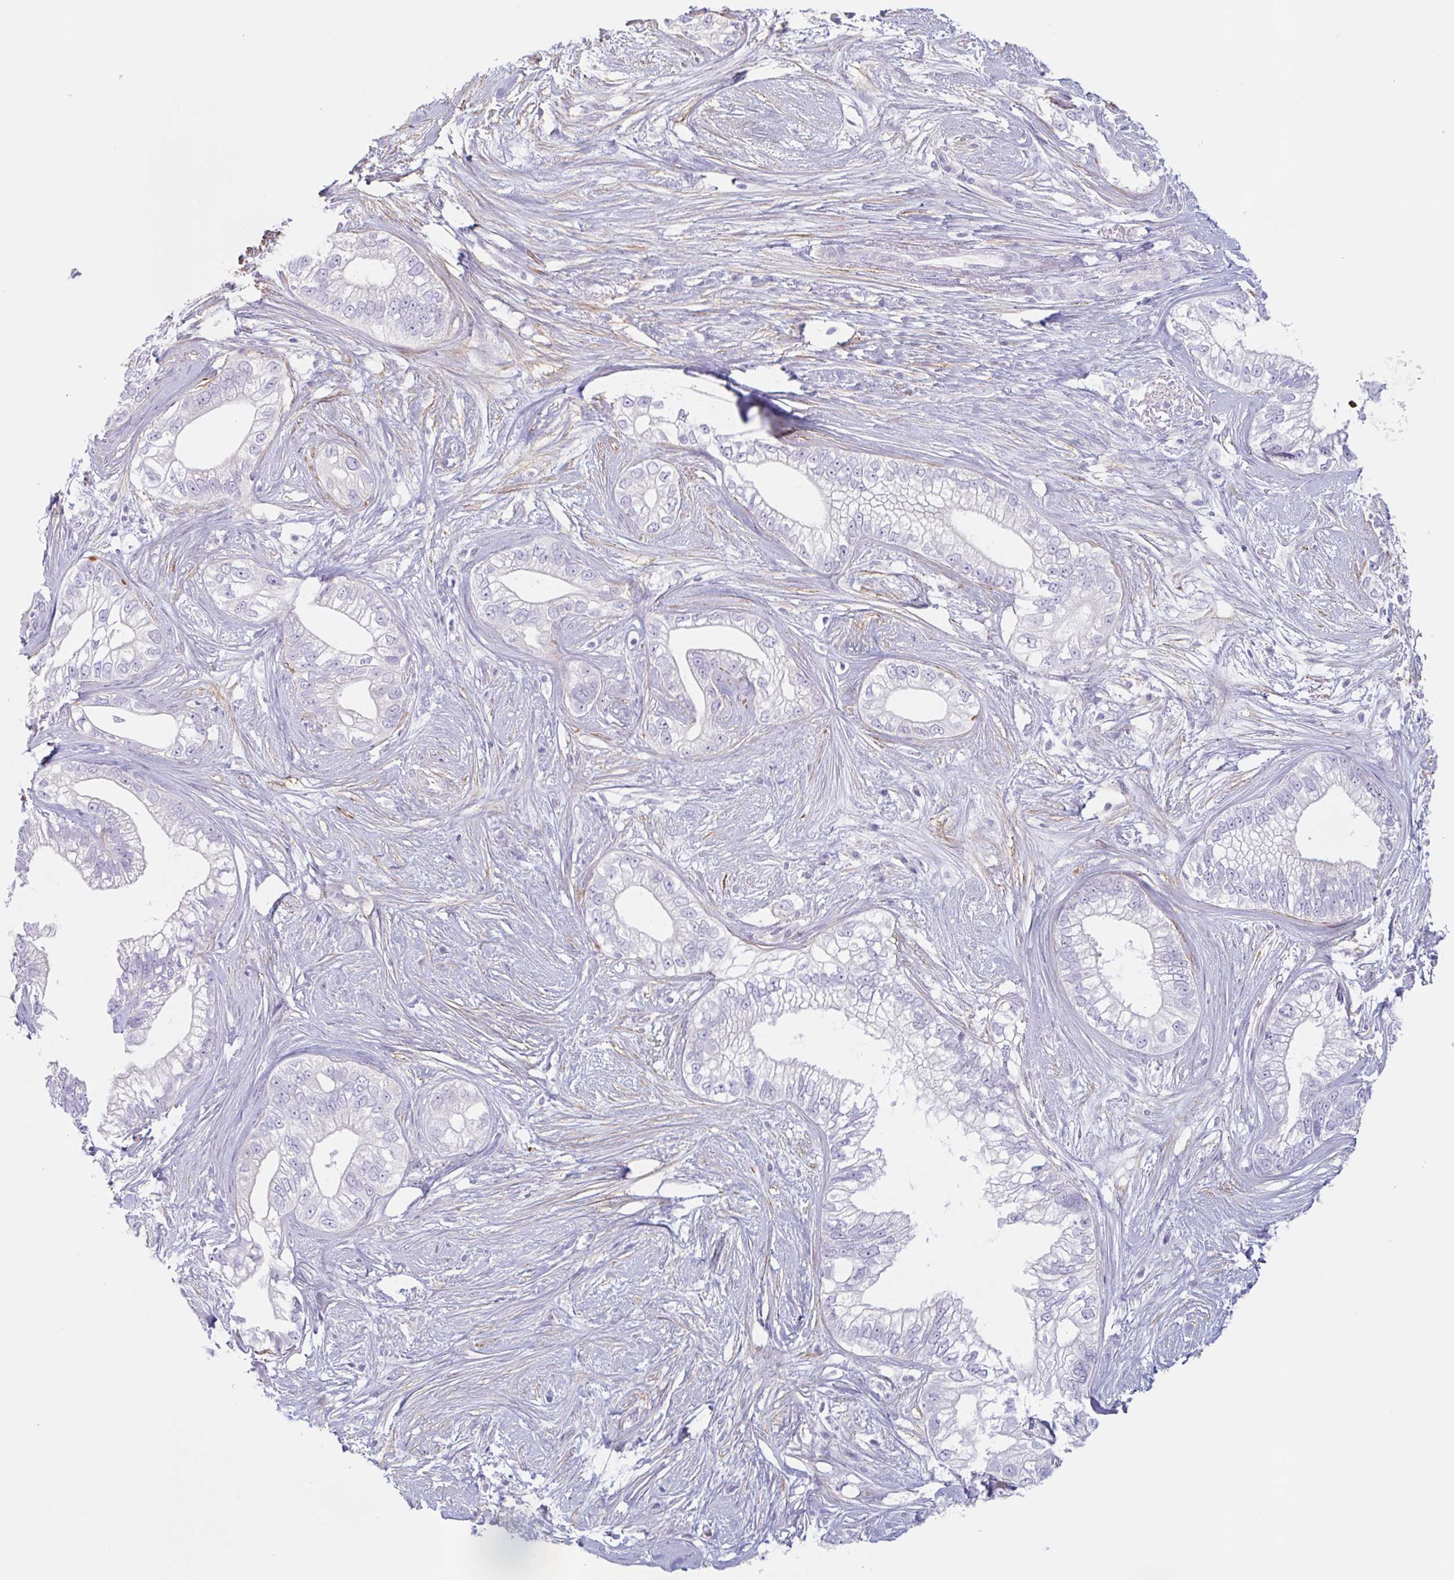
{"staining": {"intensity": "negative", "quantity": "none", "location": "none"}, "tissue": "pancreatic cancer", "cell_type": "Tumor cells", "image_type": "cancer", "snomed": [{"axis": "morphology", "description": "Adenocarcinoma, NOS"}, {"axis": "topography", "description": "Pancreas"}], "caption": "The image displays no significant positivity in tumor cells of adenocarcinoma (pancreatic).", "gene": "MYH10", "patient": {"sex": "male", "age": 70}}